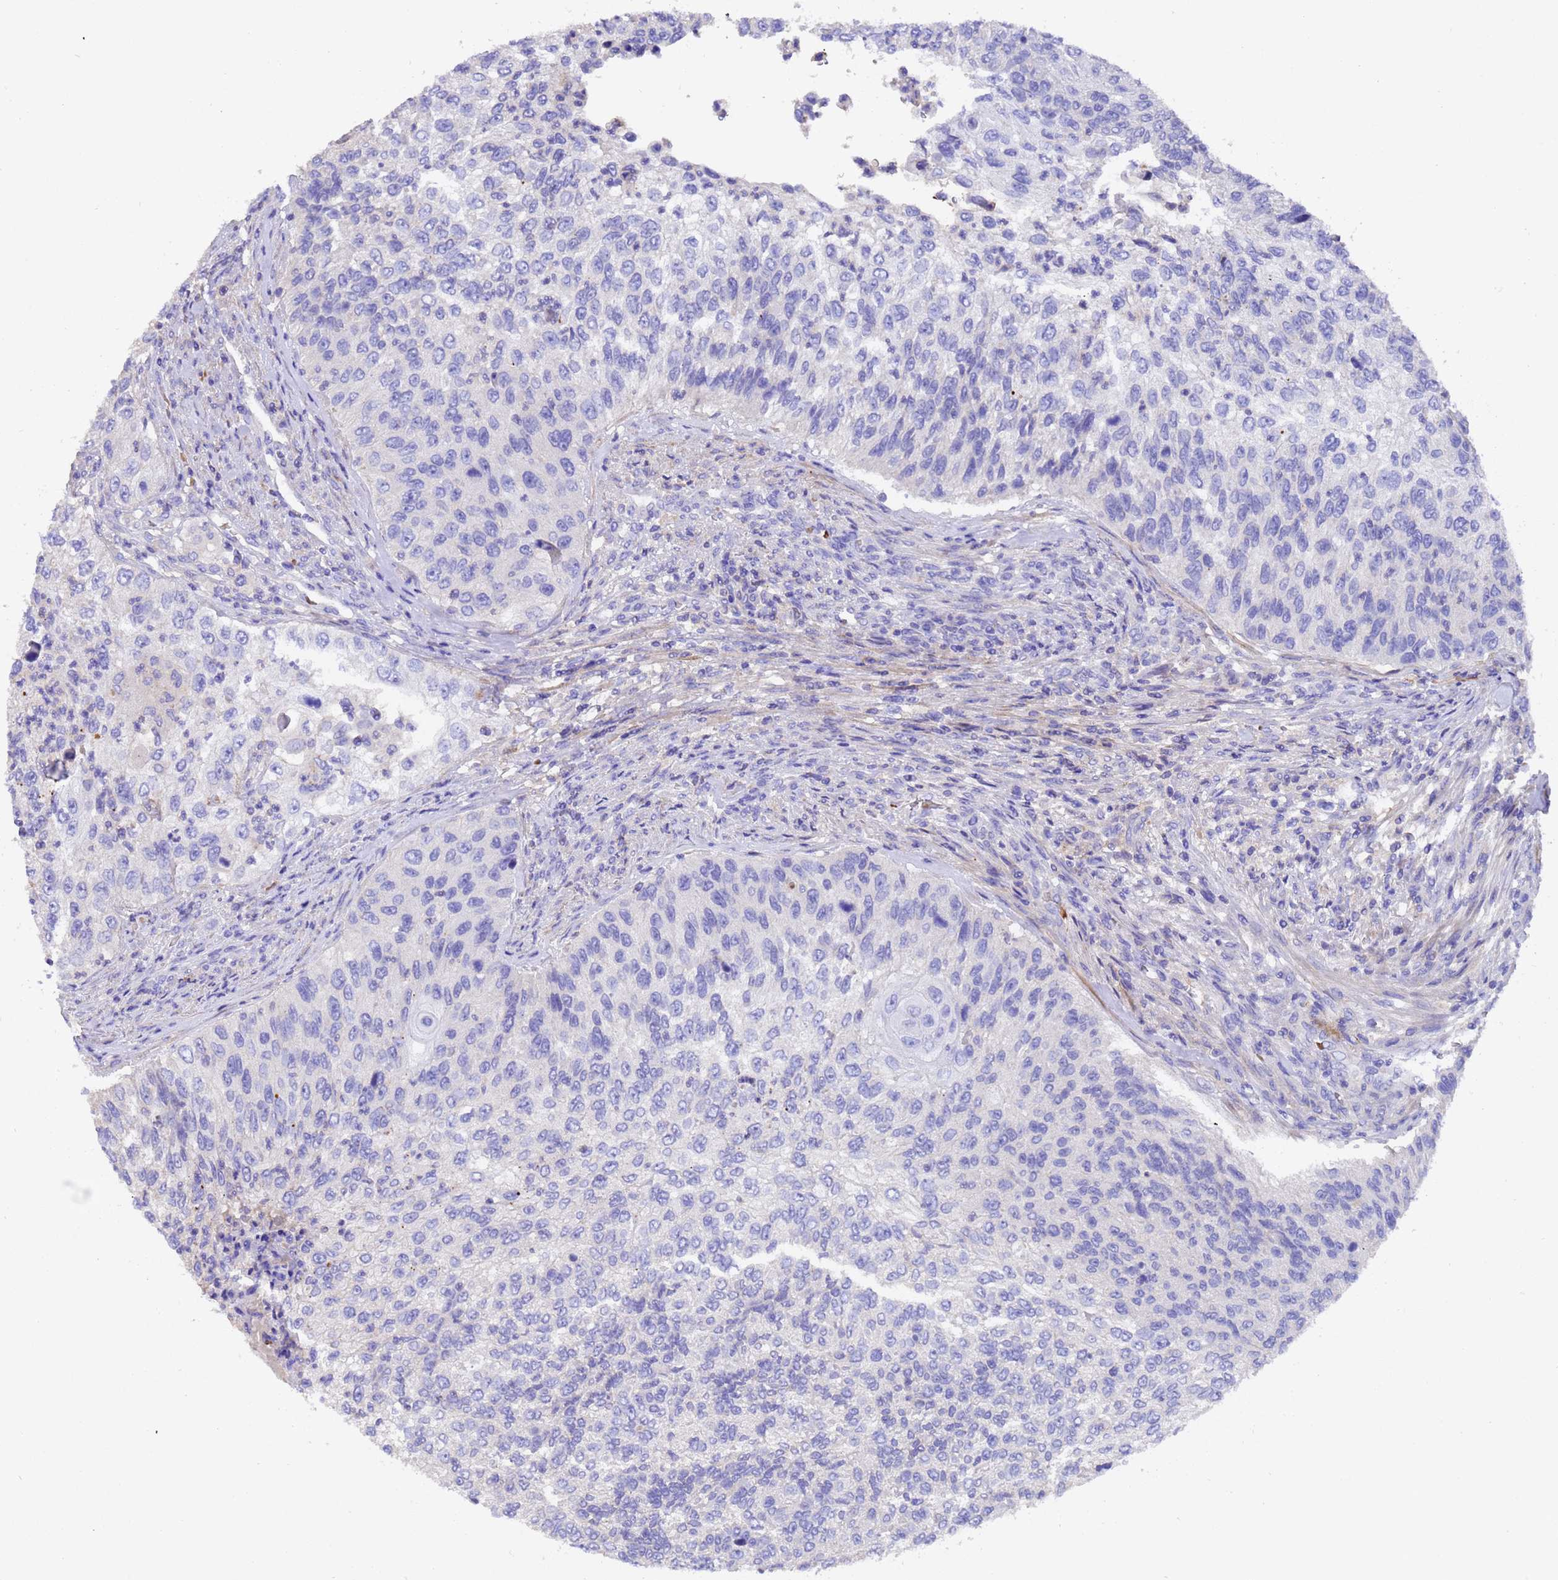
{"staining": {"intensity": "negative", "quantity": "none", "location": "none"}, "tissue": "urothelial cancer", "cell_type": "Tumor cells", "image_type": "cancer", "snomed": [{"axis": "morphology", "description": "Urothelial carcinoma, High grade"}, {"axis": "topography", "description": "Urinary bladder"}], "caption": "Immunohistochemistry (IHC) of human urothelial cancer reveals no expression in tumor cells. Brightfield microscopy of immunohistochemistry stained with DAB (3,3'-diaminobenzidine) (brown) and hematoxylin (blue), captured at high magnification.", "gene": "ELP6", "patient": {"sex": "female", "age": 60}}